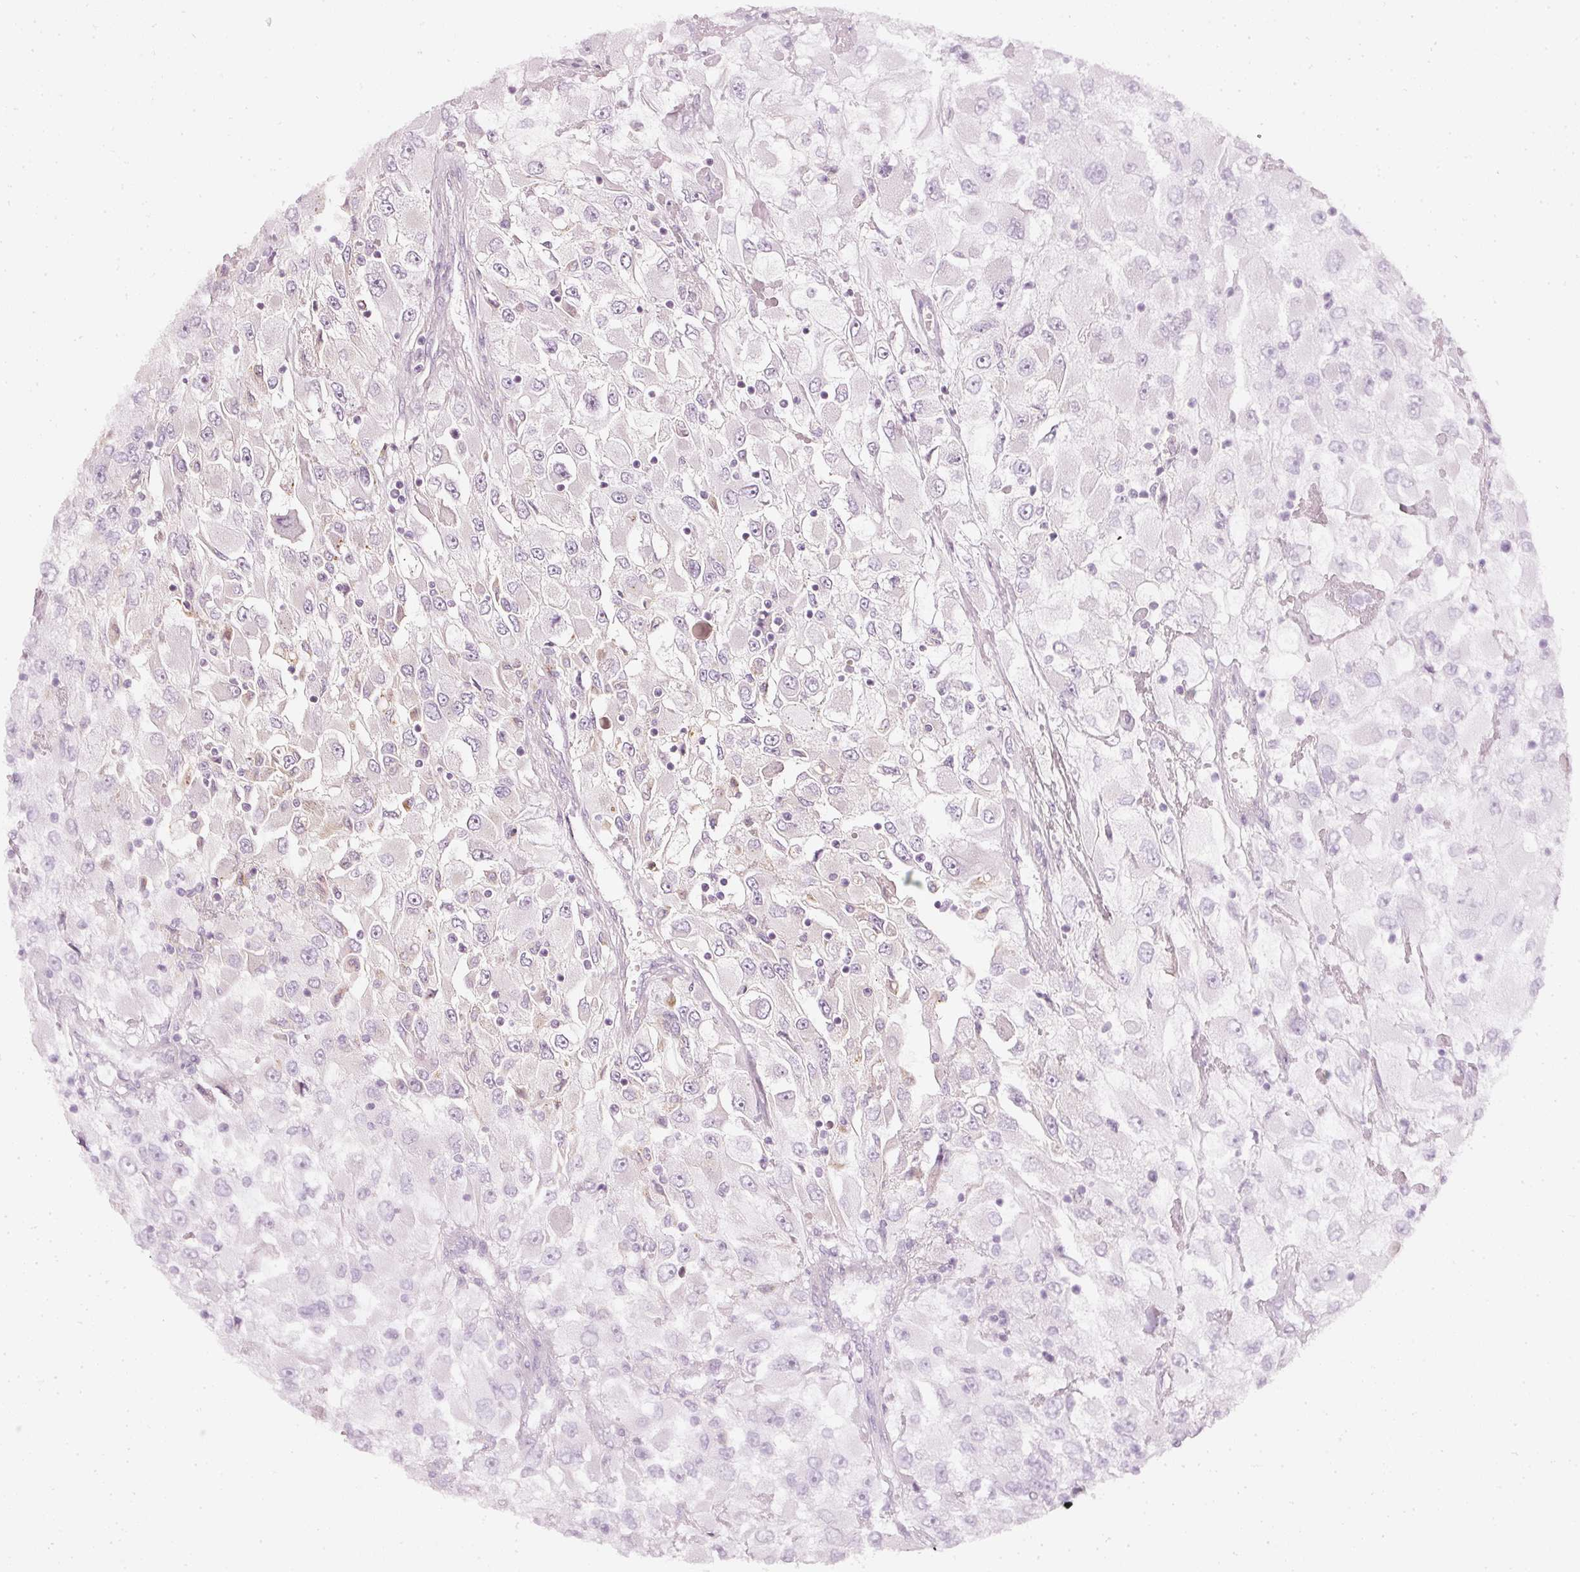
{"staining": {"intensity": "negative", "quantity": "none", "location": "none"}, "tissue": "renal cancer", "cell_type": "Tumor cells", "image_type": "cancer", "snomed": [{"axis": "morphology", "description": "Adenocarcinoma, NOS"}, {"axis": "topography", "description": "Kidney"}], "caption": "Tumor cells show no significant positivity in renal cancer (adenocarcinoma).", "gene": "CNP", "patient": {"sex": "female", "age": 52}}